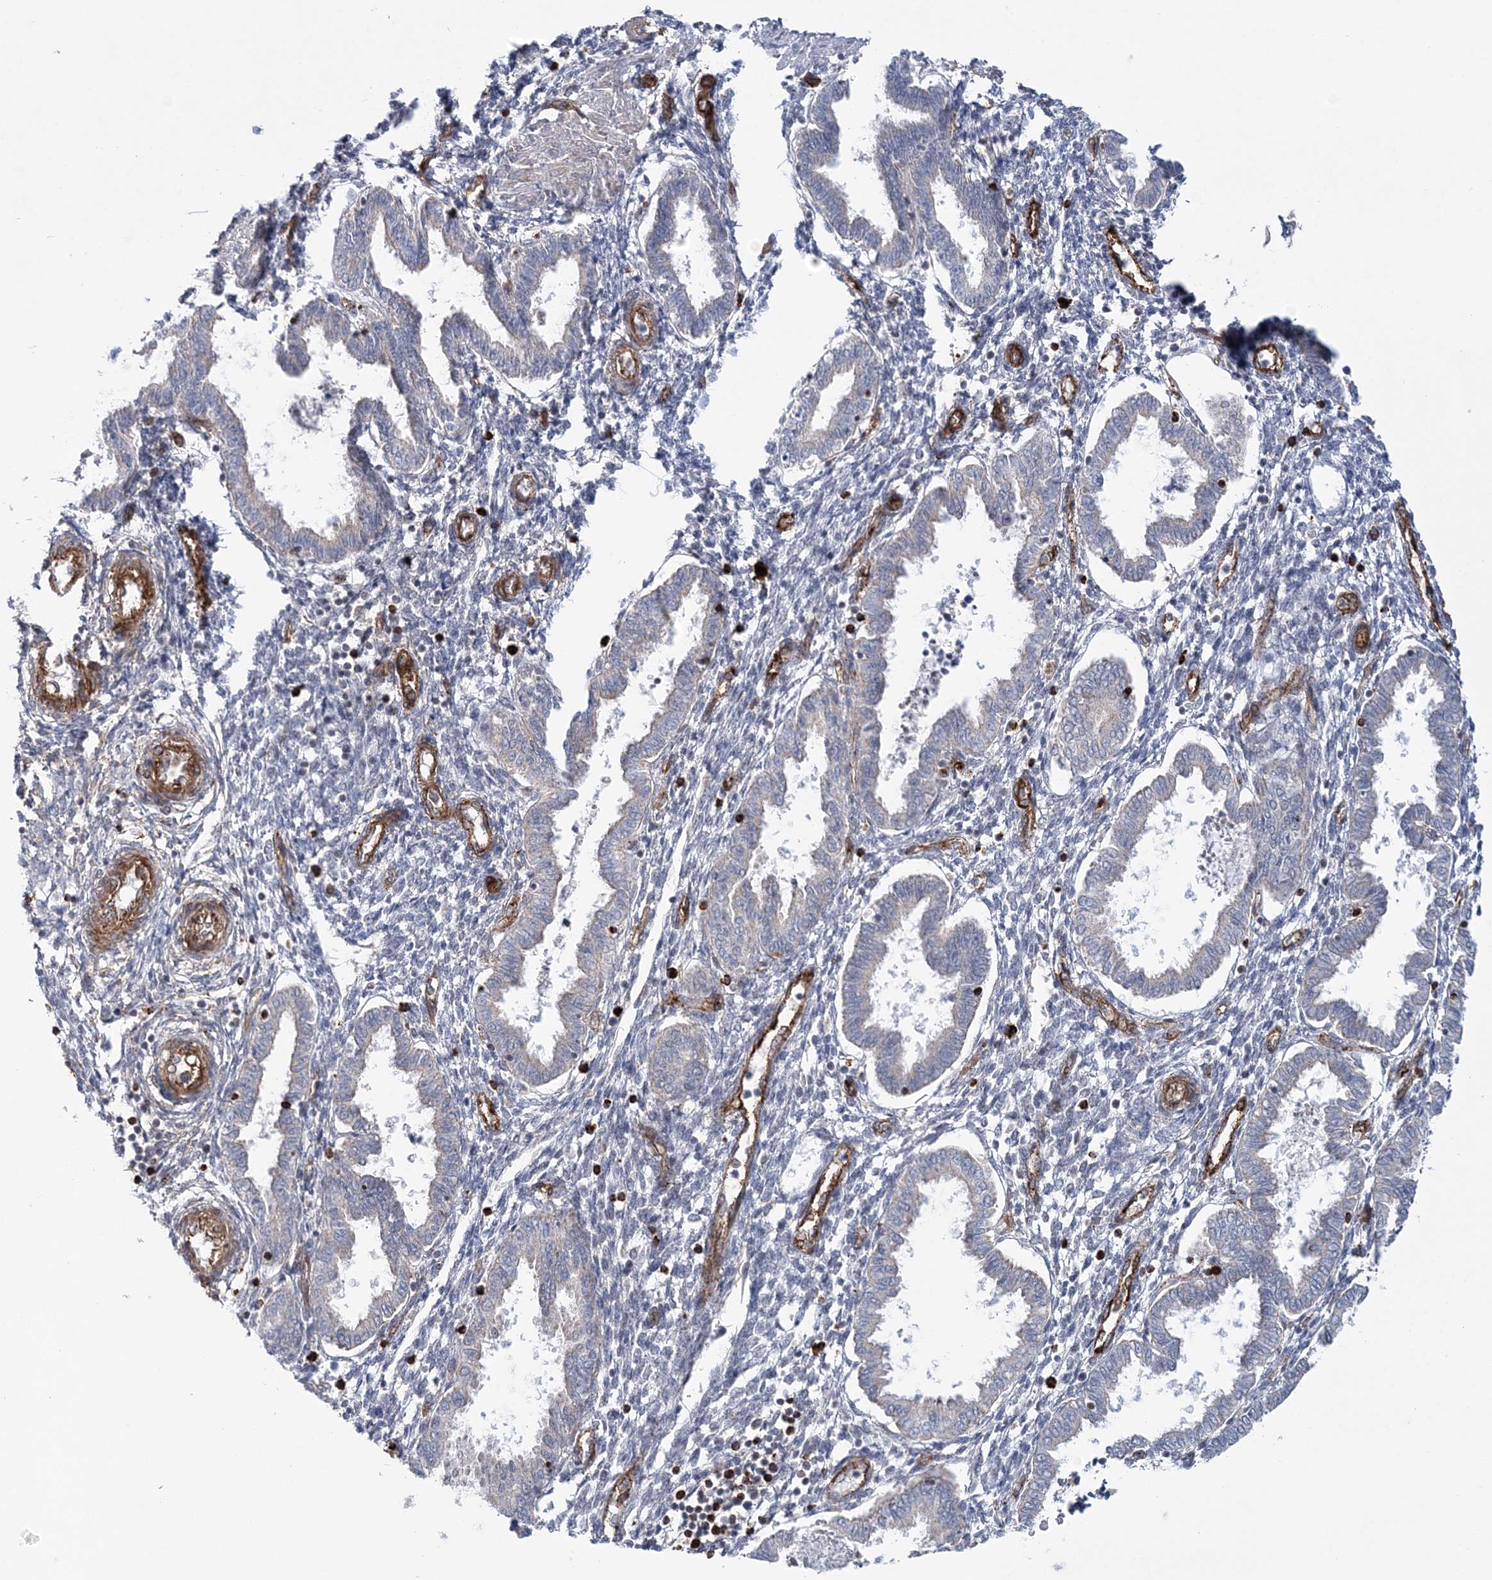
{"staining": {"intensity": "negative", "quantity": "none", "location": "none"}, "tissue": "endometrium", "cell_type": "Cells in endometrial stroma", "image_type": "normal", "snomed": [{"axis": "morphology", "description": "Normal tissue, NOS"}, {"axis": "topography", "description": "Endometrium"}], "caption": "Histopathology image shows no significant protein staining in cells in endometrial stroma of benign endometrium.", "gene": "AFAP1L2", "patient": {"sex": "female", "age": 33}}